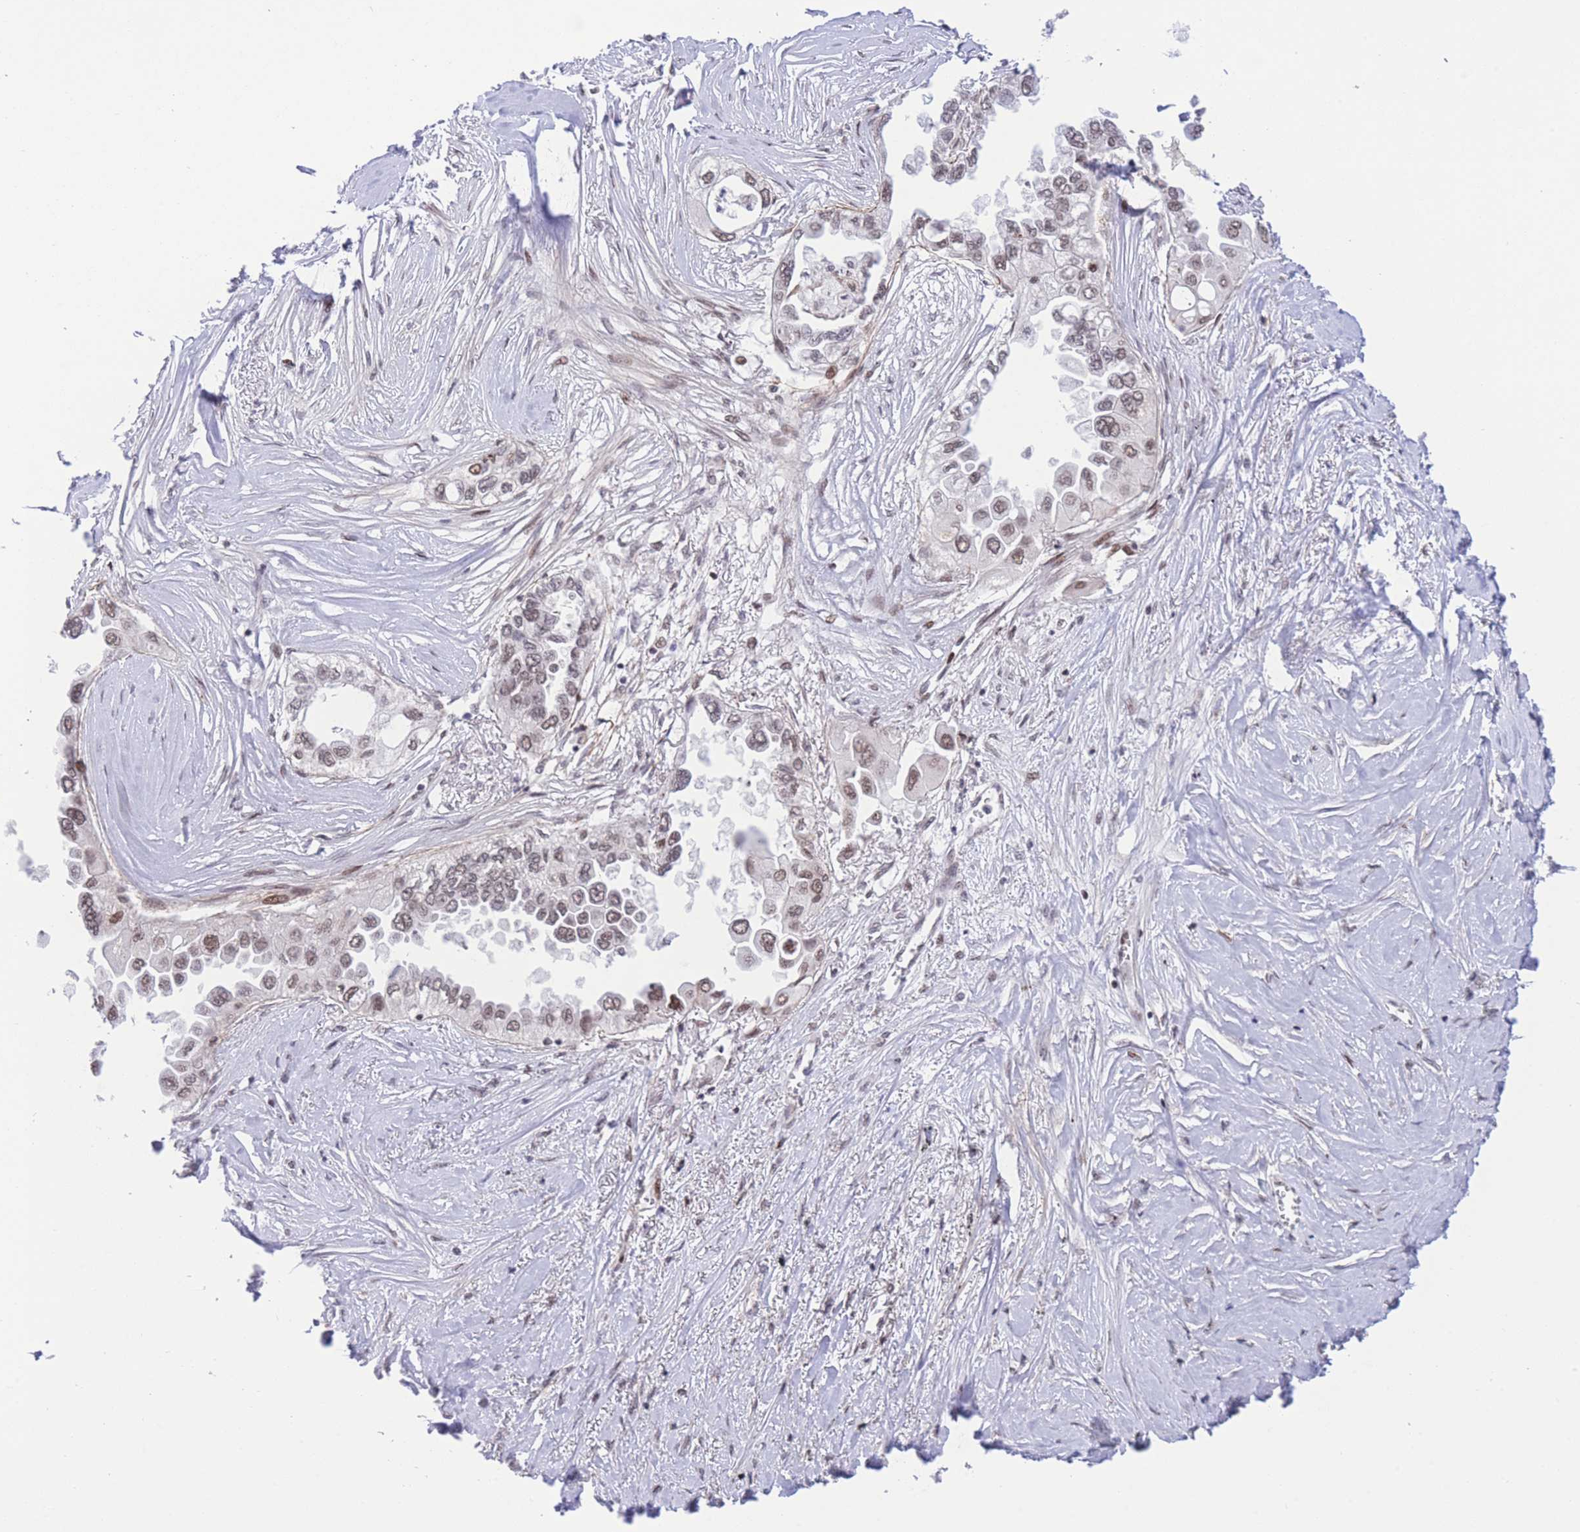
{"staining": {"intensity": "weak", "quantity": ">75%", "location": "nuclear"}, "tissue": "lung cancer", "cell_type": "Tumor cells", "image_type": "cancer", "snomed": [{"axis": "morphology", "description": "Adenocarcinoma, NOS"}, {"axis": "topography", "description": "Lung"}], "caption": "DAB immunohistochemical staining of lung adenocarcinoma demonstrates weak nuclear protein staining in approximately >75% of tumor cells. The staining was performed using DAB, with brown indicating positive protein expression. Nuclei are stained blue with hematoxylin.", "gene": "PCIF1", "patient": {"sex": "female", "age": 76}}